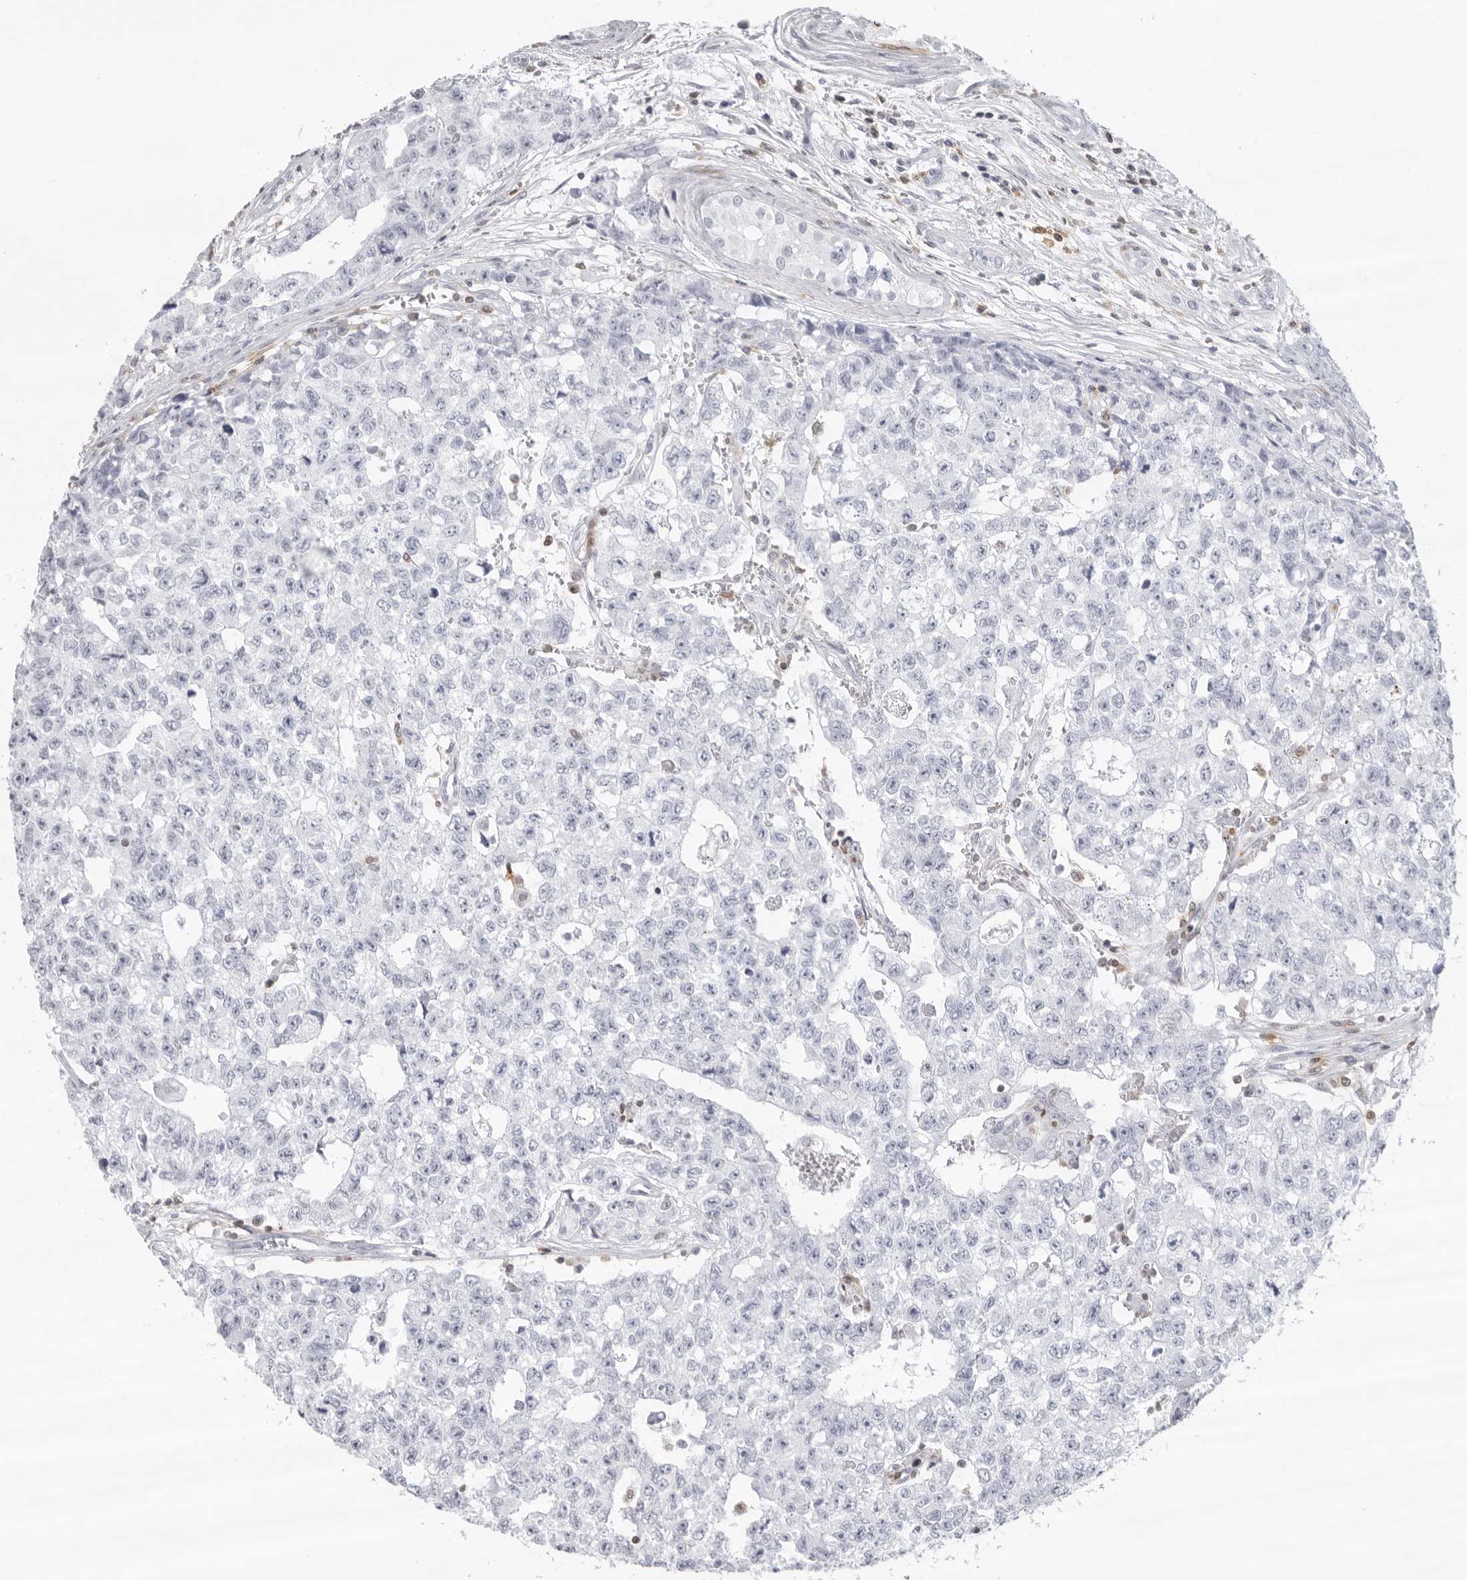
{"staining": {"intensity": "negative", "quantity": "none", "location": "none"}, "tissue": "testis cancer", "cell_type": "Tumor cells", "image_type": "cancer", "snomed": [{"axis": "morphology", "description": "Carcinoma, Embryonal, NOS"}, {"axis": "topography", "description": "Testis"}], "caption": "A high-resolution image shows immunohistochemistry (IHC) staining of testis cancer, which displays no significant staining in tumor cells. (DAB immunohistochemistry (IHC) with hematoxylin counter stain).", "gene": "FMNL1", "patient": {"sex": "male", "age": 28}}